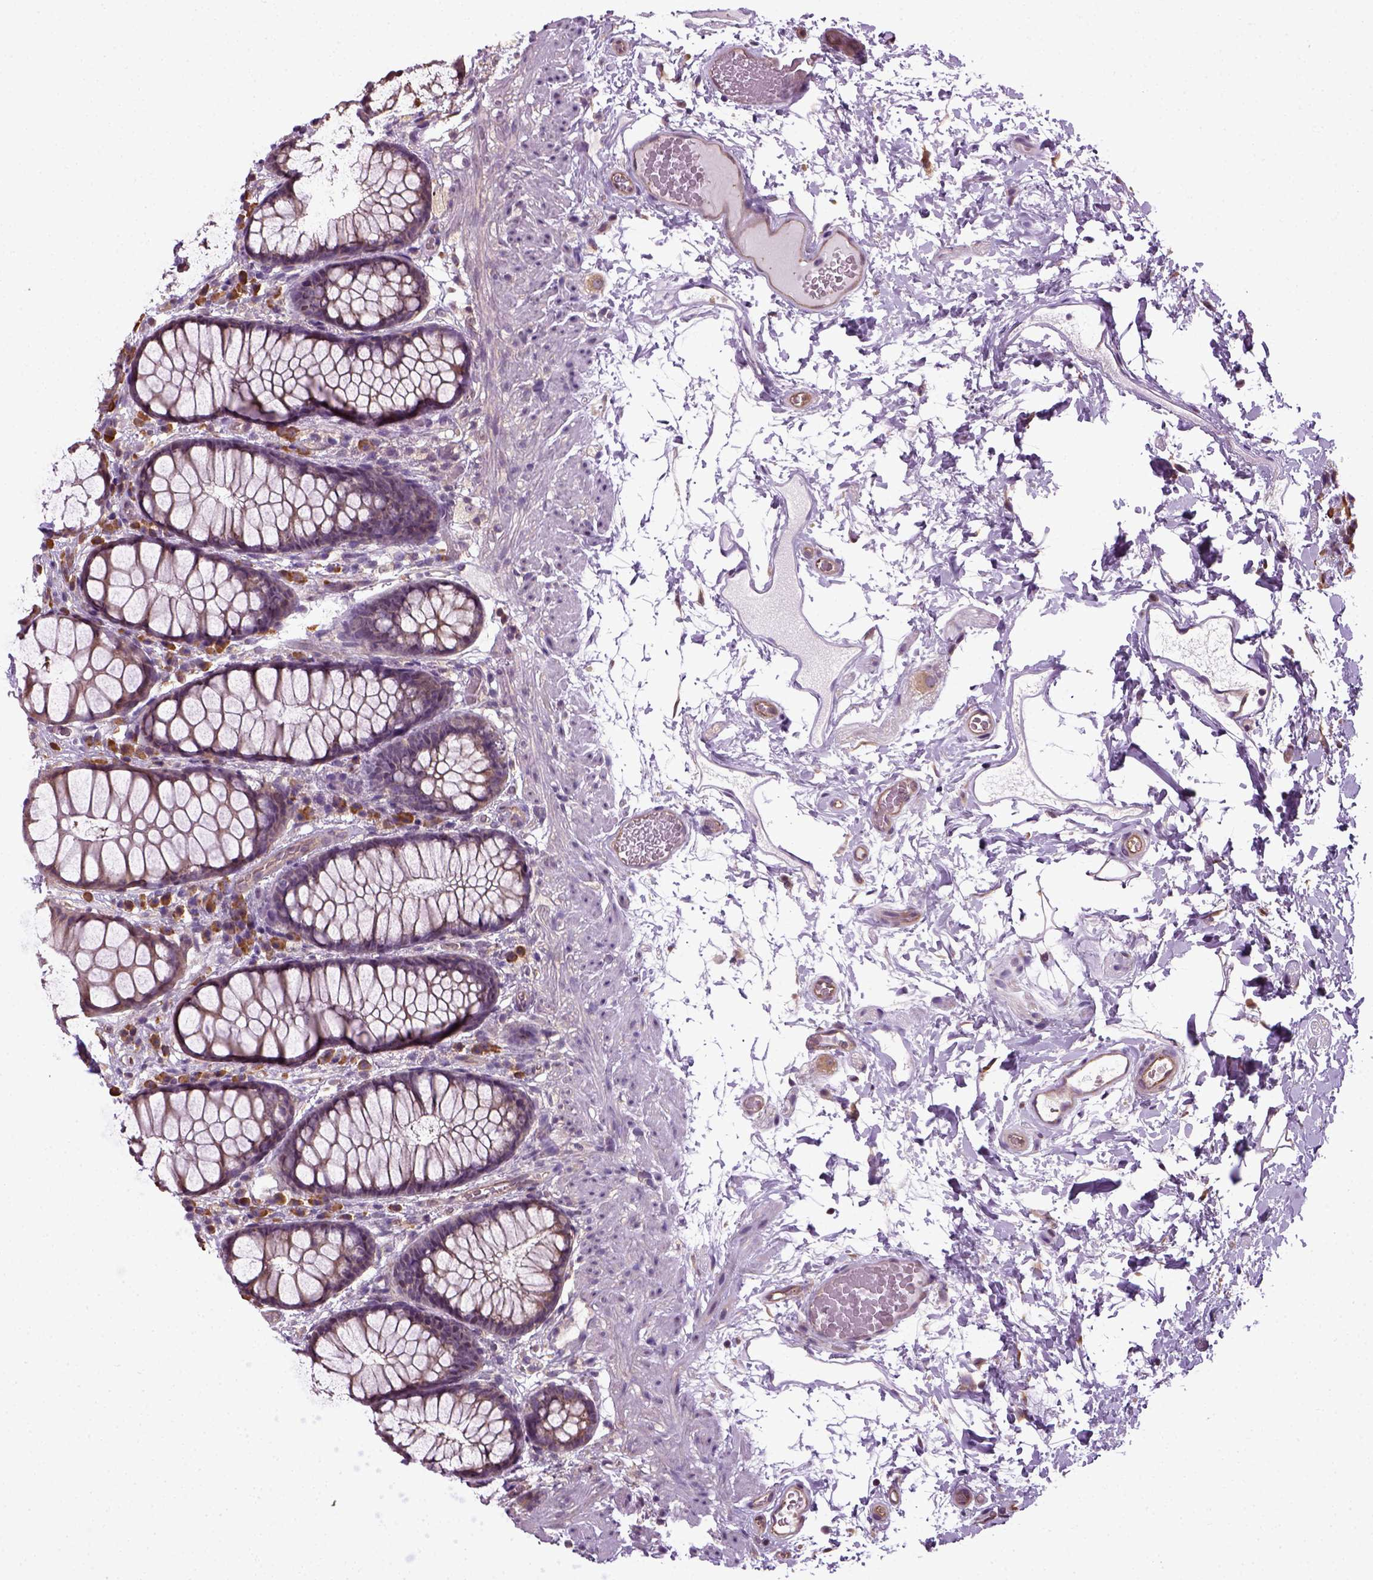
{"staining": {"intensity": "weak", "quantity": "<25%", "location": "cytoplasmic/membranous"}, "tissue": "rectum", "cell_type": "Glandular cells", "image_type": "normal", "snomed": [{"axis": "morphology", "description": "Normal tissue, NOS"}, {"axis": "topography", "description": "Rectum"}], "caption": "Immunohistochemistry (IHC) of normal human rectum shows no staining in glandular cells.", "gene": "TPRG1", "patient": {"sex": "female", "age": 62}}